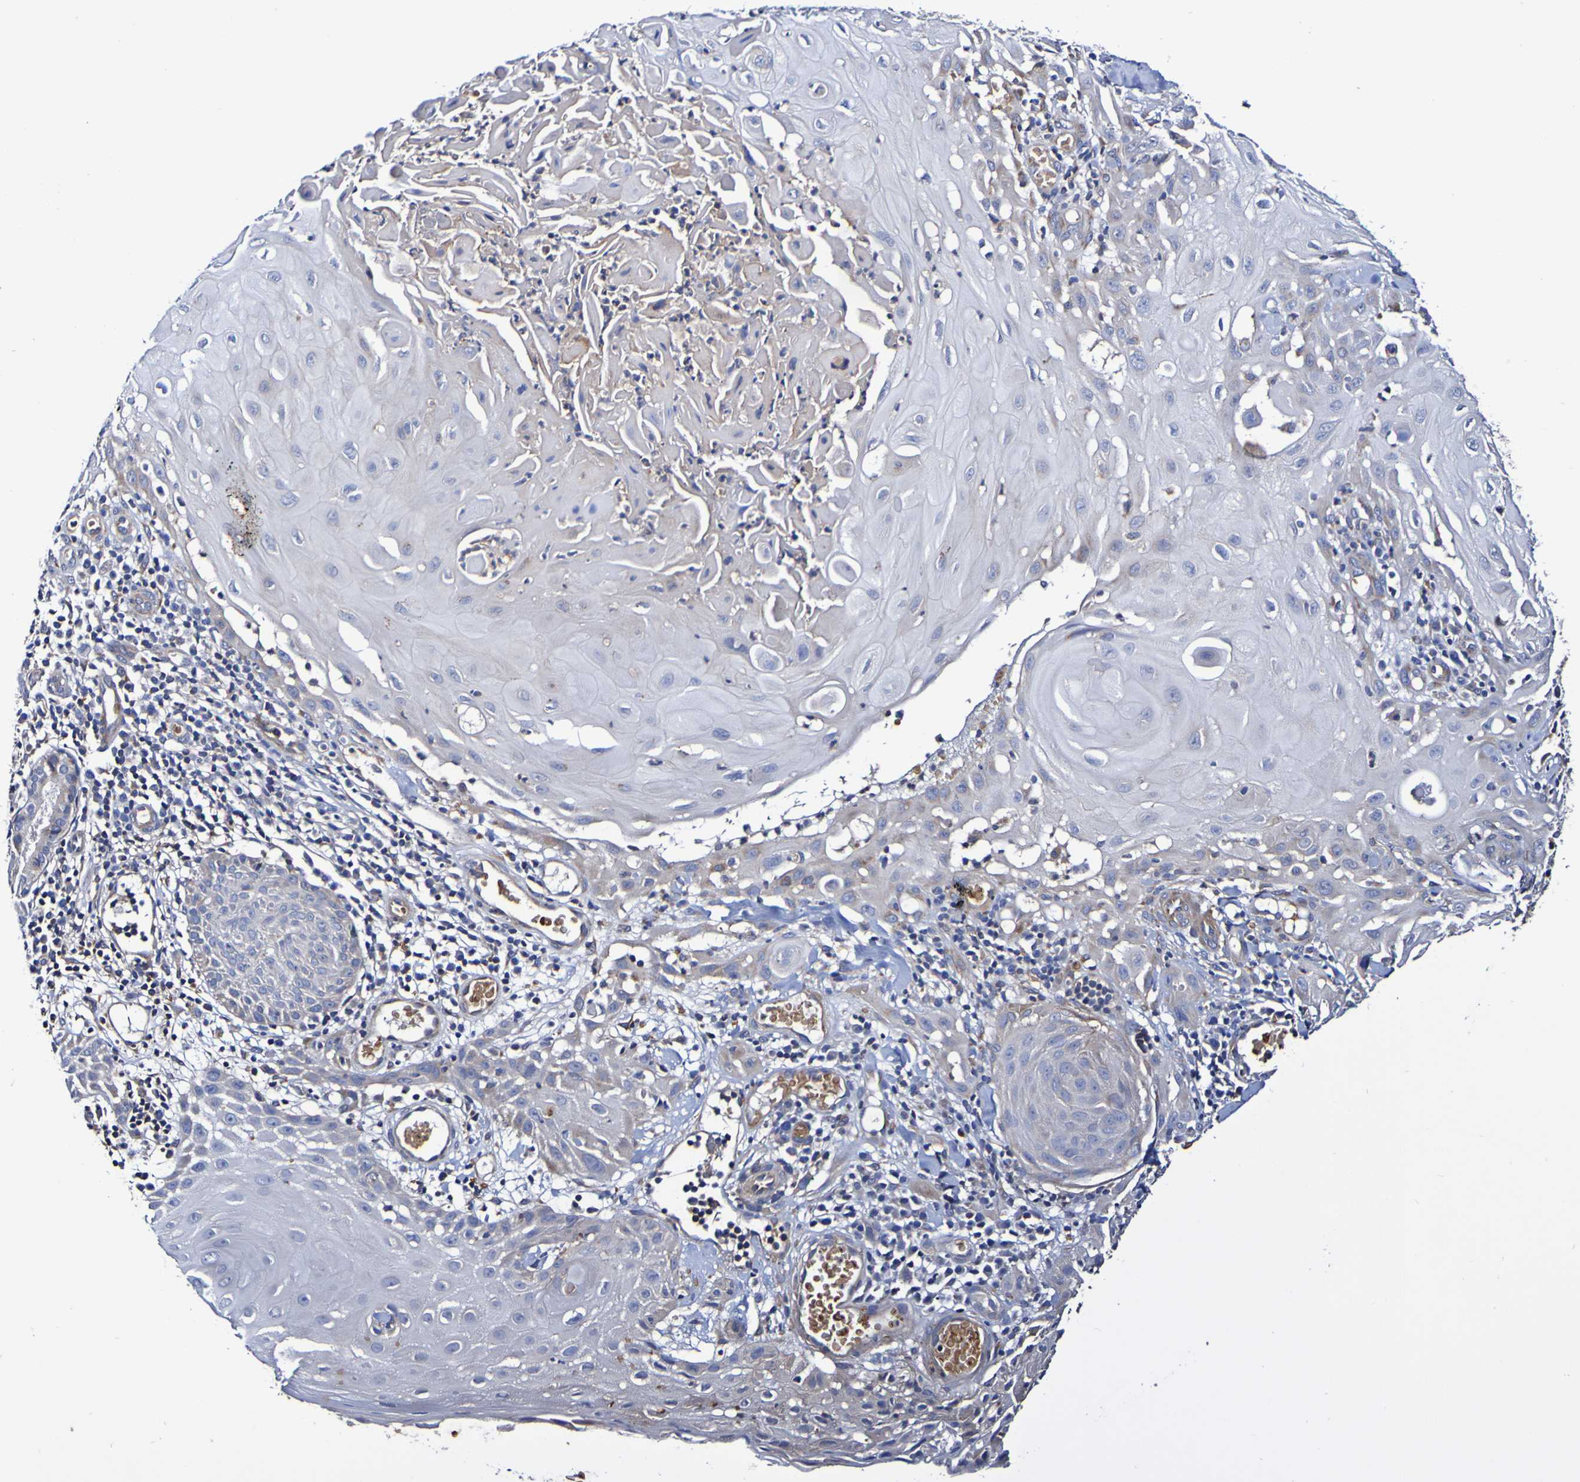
{"staining": {"intensity": "negative", "quantity": "none", "location": "none"}, "tissue": "skin cancer", "cell_type": "Tumor cells", "image_type": "cancer", "snomed": [{"axis": "morphology", "description": "Squamous cell carcinoma, NOS"}, {"axis": "topography", "description": "Skin"}], "caption": "Skin squamous cell carcinoma stained for a protein using immunohistochemistry exhibits no positivity tumor cells.", "gene": "WNT4", "patient": {"sex": "male", "age": 24}}